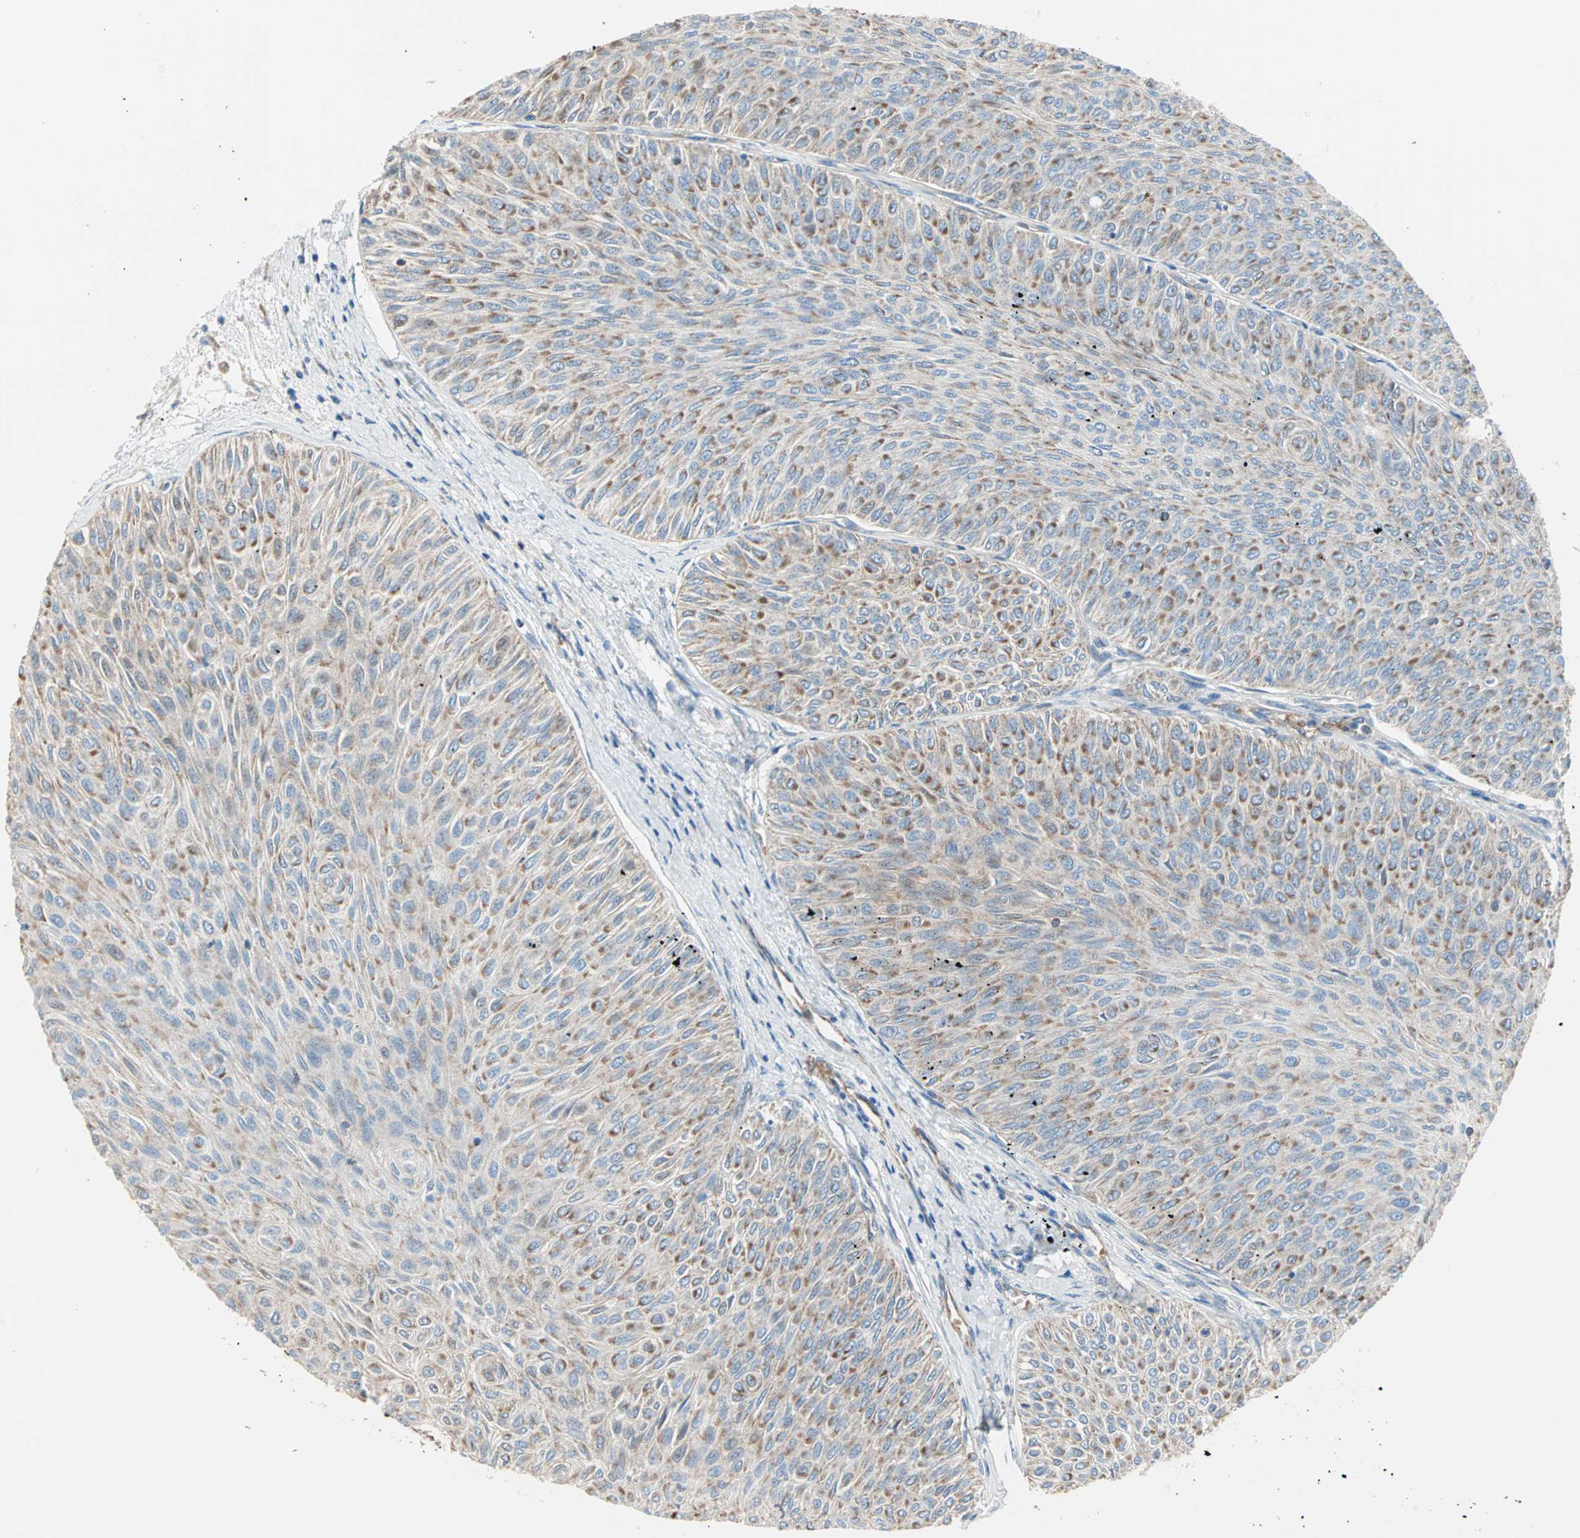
{"staining": {"intensity": "moderate", "quantity": ">75%", "location": "cytoplasmic/membranous"}, "tissue": "urothelial cancer", "cell_type": "Tumor cells", "image_type": "cancer", "snomed": [{"axis": "morphology", "description": "Urothelial carcinoma, Low grade"}, {"axis": "topography", "description": "Urinary bladder"}], "caption": "This micrograph exhibits low-grade urothelial carcinoma stained with immunohistochemistry to label a protein in brown. The cytoplasmic/membranous of tumor cells show moderate positivity for the protein. Nuclei are counter-stained blue.", "gene": "TST", "patient": {"sex": "male", "age": 78}}